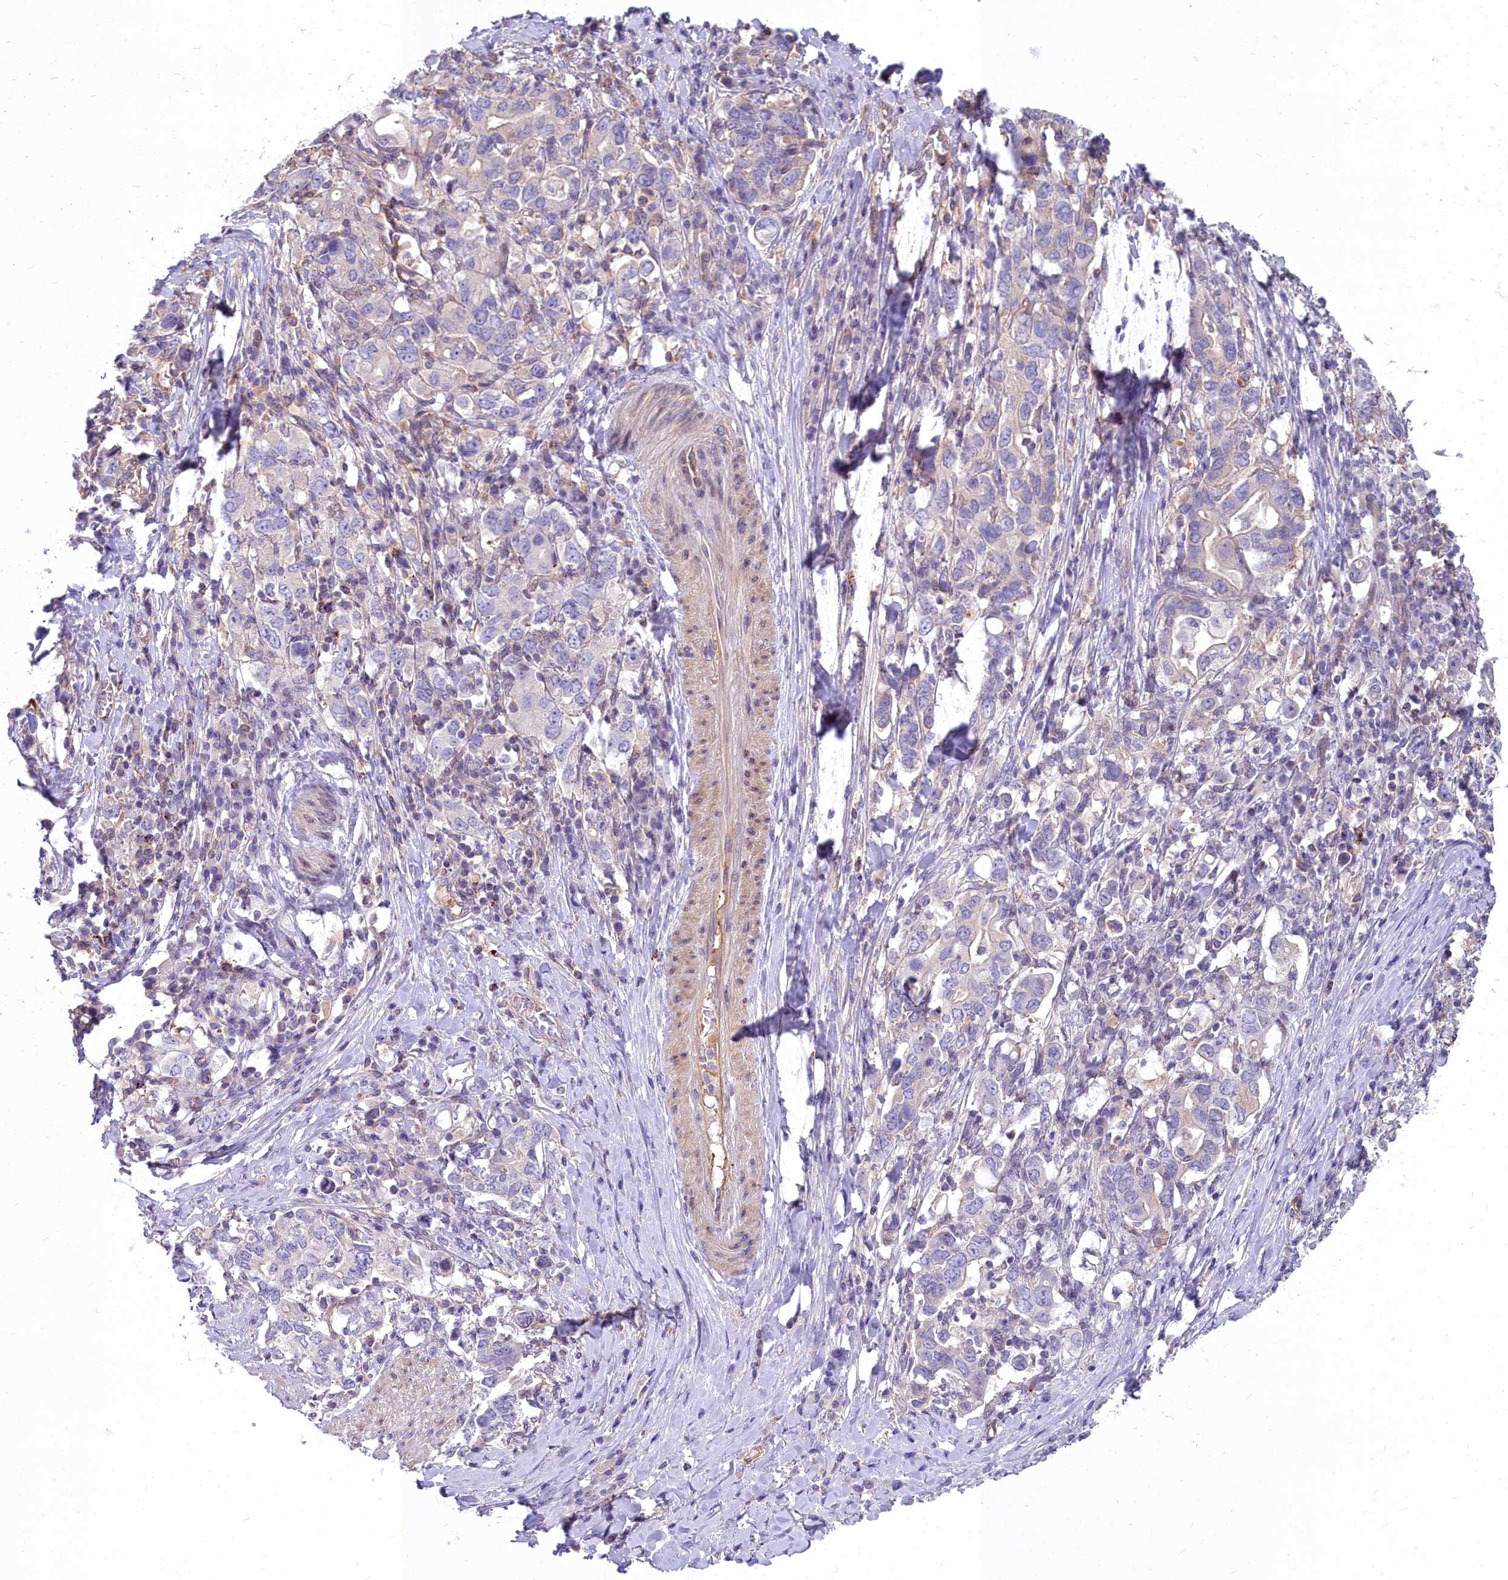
{"staining": {"intensity": "negative", "quantity": "none", "location": "none"}, "tissue": "stomach cancer", "cell_type": "Tumor cells", "image_type": "cancer", "snomed": [{"axis": "morphology", "description": "Adenocarcinoma, NOS"}, {"axis": "topography", "description": "Stomach, upper"}, {"axis": "topography", "description": "Stomach"}], "caption": "Photomicrograph shows no protein staining in tumor cells of adenocarcinoma (stomach) tissue.", "gene": "HLA-DOA", "patient": {"sex": "male", "age": 62}}